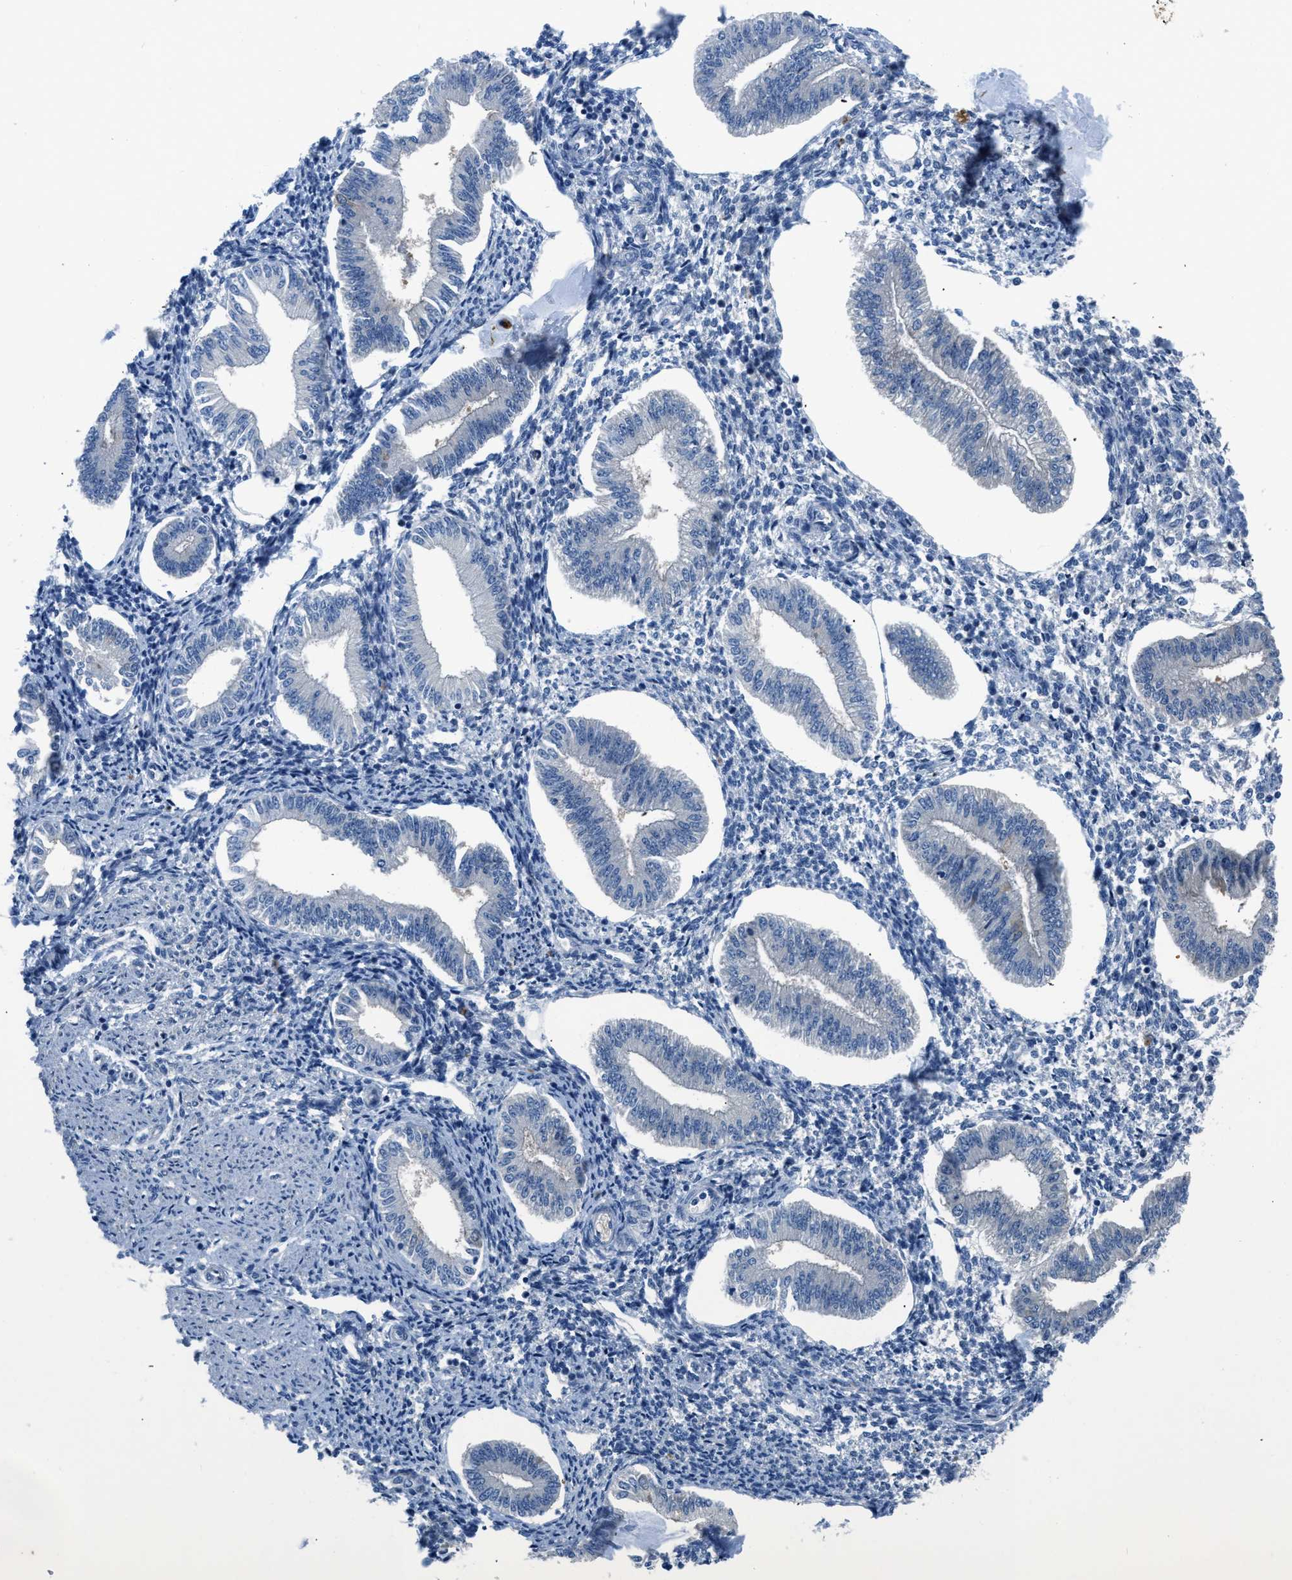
{"staining": {"intensity": "moderate", "quantity": "<25%", "location": "cytoplasmic/membranous"}, "tissue": "endometrium", "cell_type": "Cells in endometrial stroma", "image_type": "normal", "snomed": [{"axis": "morphology", "description": "Normal tissue, NOS"}, {"axis": "topography", "description": "Endometrium"}], "caption": "Protein positivity by immunohistochemistry shows moderate cytoplasmic/membranous staining in approximately <25% of cells in endometrial stroma in normal endometrium. The staining was performed using DAB (3,3'-diaminobenzidine), with brown indicating positive protein expression. Nuclei are stained blue with hematoxylin.", "gene": "PFKP", "patient": {"sex": "female", "age": 50}}